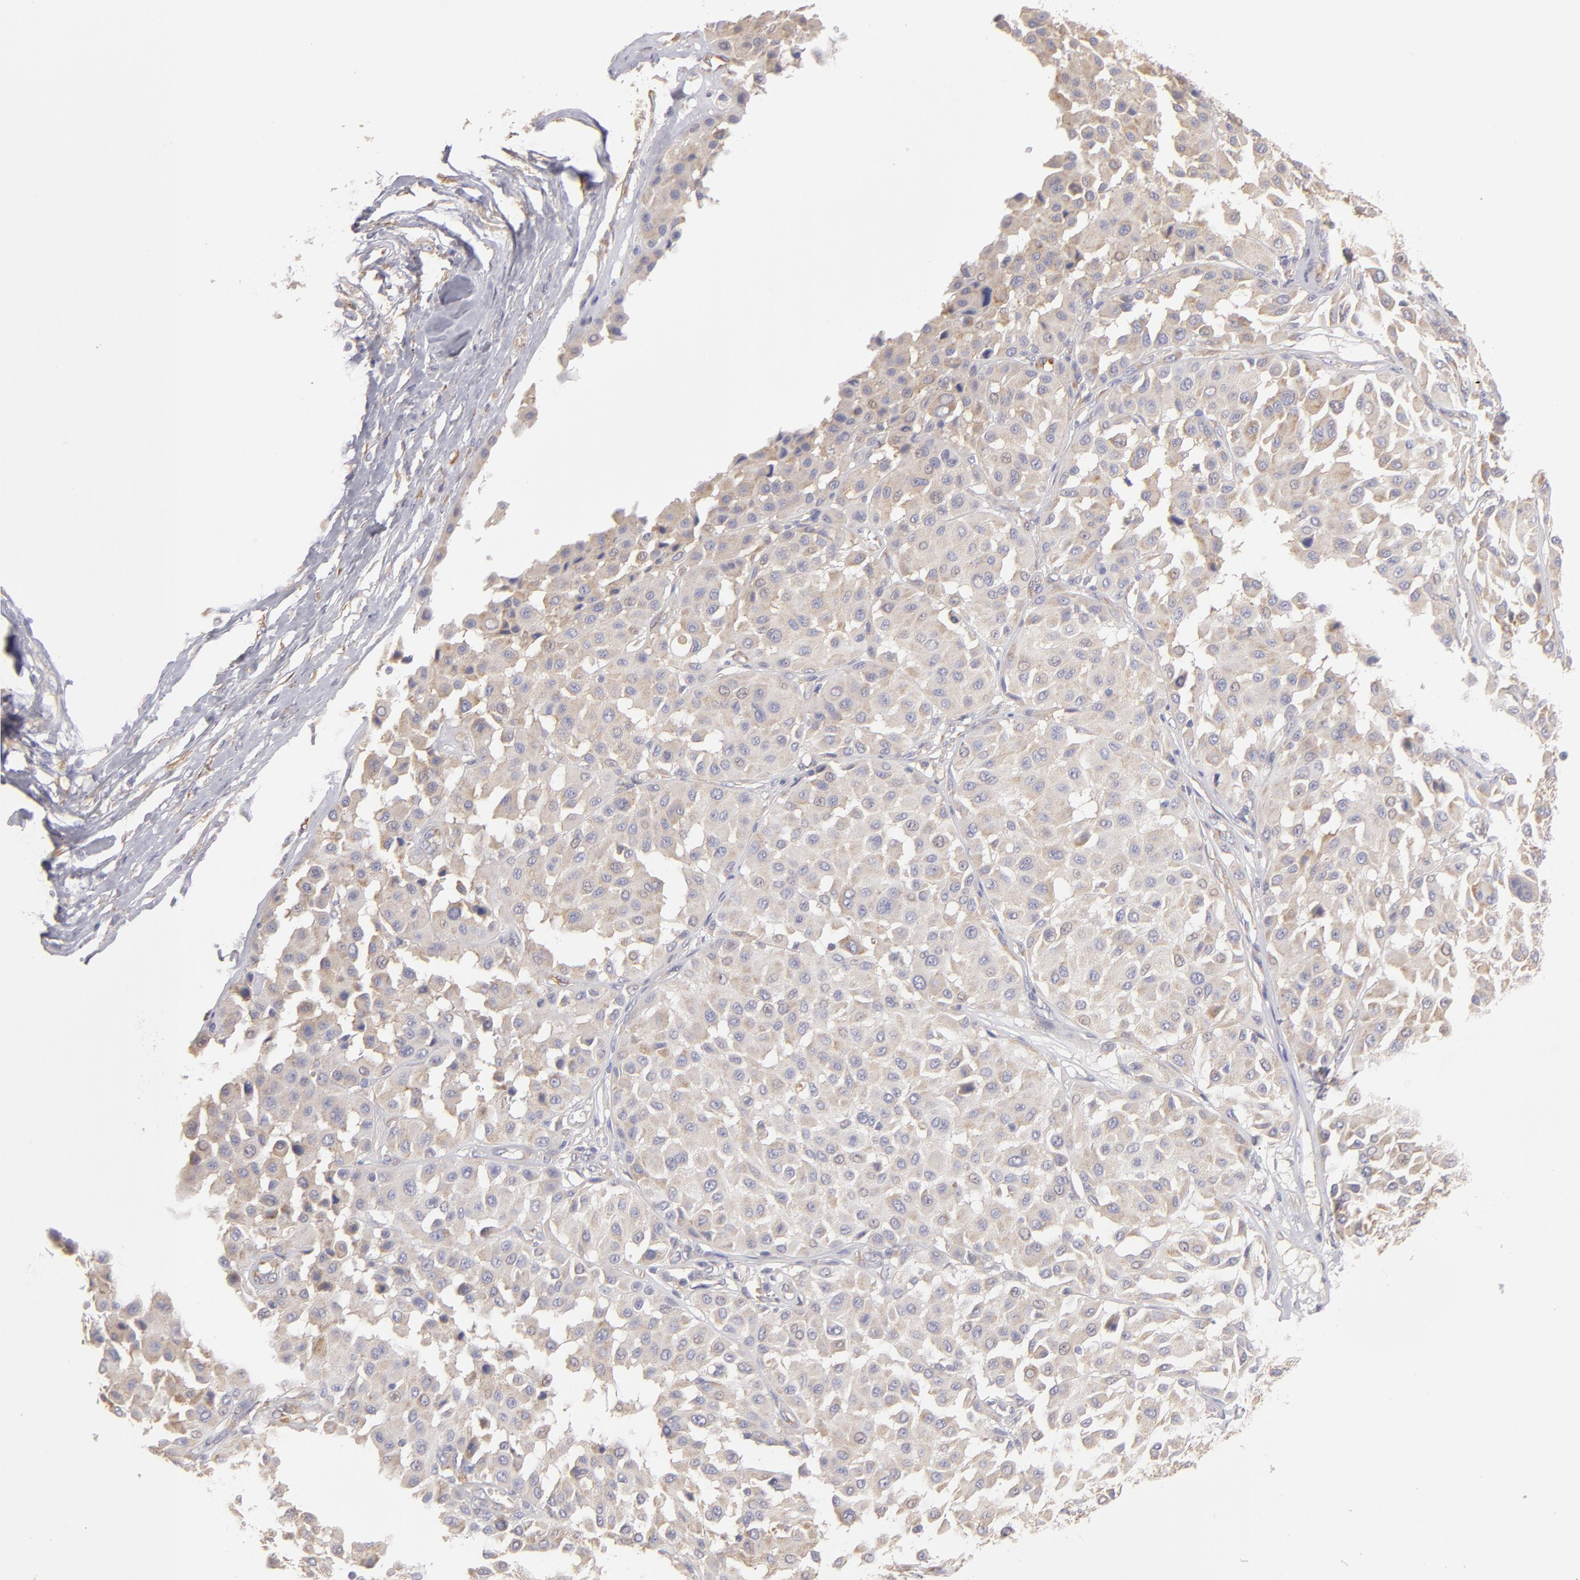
{"staining": {"intensity": "weak", "quantity": ">75%", "location": "cytoplasmic/membranous"}, "tissue": "melanoma", "cell_type": "Tumor cells", "image_type": "cancer", "snomed": [{"axis": "morphology", "description": "Malignant melanoma, Metastatic site"}, {"axis": "topography", "description": "Soft tissue"}], "caption": "An image of malignant melanoma (metastatic site) stained for a protein demonstrates weak cytoplasmic/membranous brown staining in tumor cells.", "gene": "ENTPD5", "patient": {"sex": "male", "age": 41}}